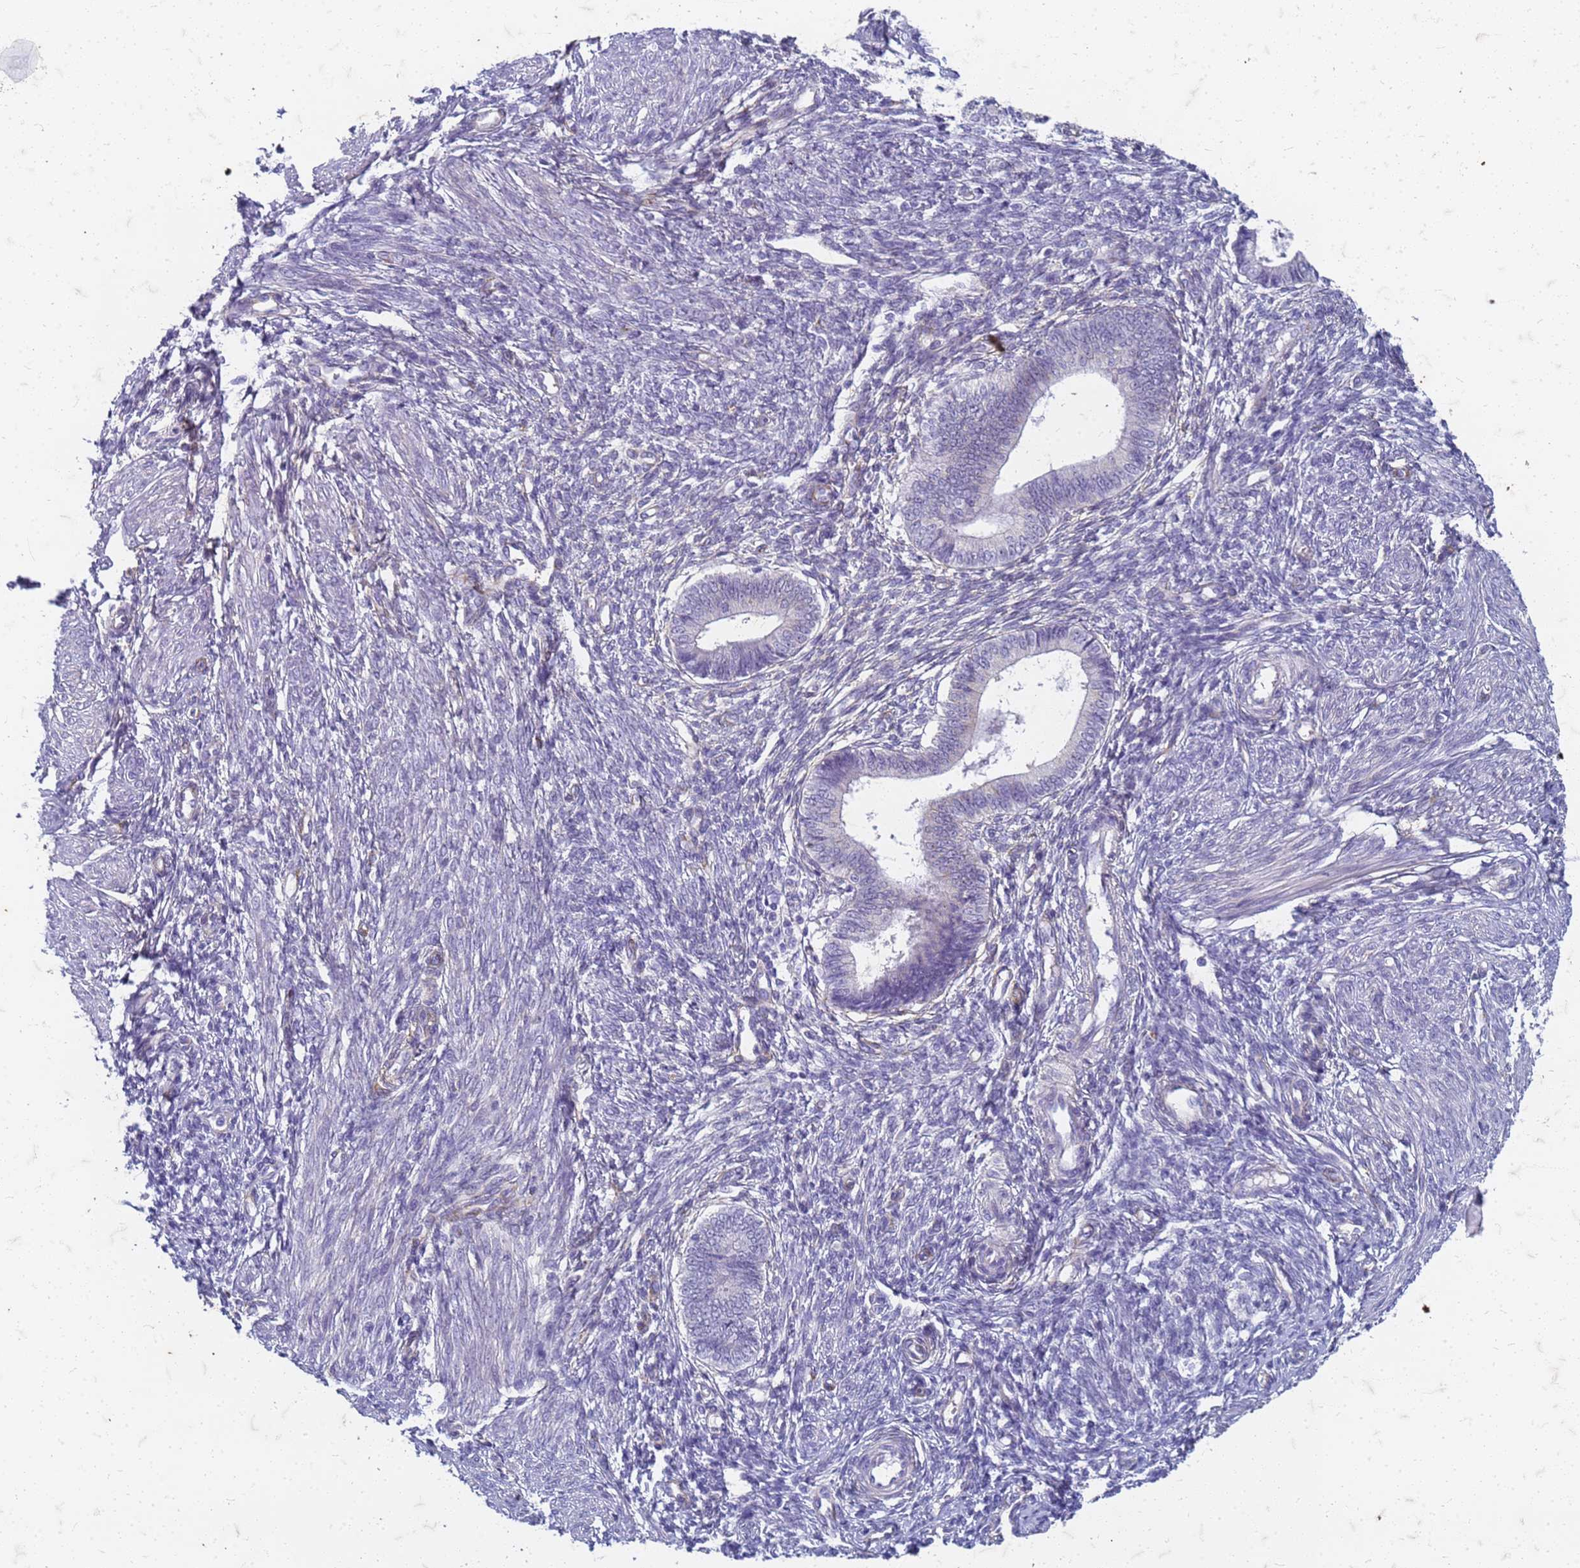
{"staining": {"intensity": "negative", "quantity": "none", "location": "none"}, "tissue": "endometrium", "cell_type": "Cells in endometrial stroma", "image_type": "normal", "snomed": [{"axis": "morphology", "description": "Normal tissue, NOS"}, {"axis": "topography", "description": "Endometrium"}], "caption": "Immunohistochemical staining of benign human endometrium reveals no significant staining in cells in endometrial stroma. (DAB immunohistochemistry (IHC) with hematoxylin counter stain).", "gene": "TRIM64B", "patient": {"sex": "female", "age": 46}}